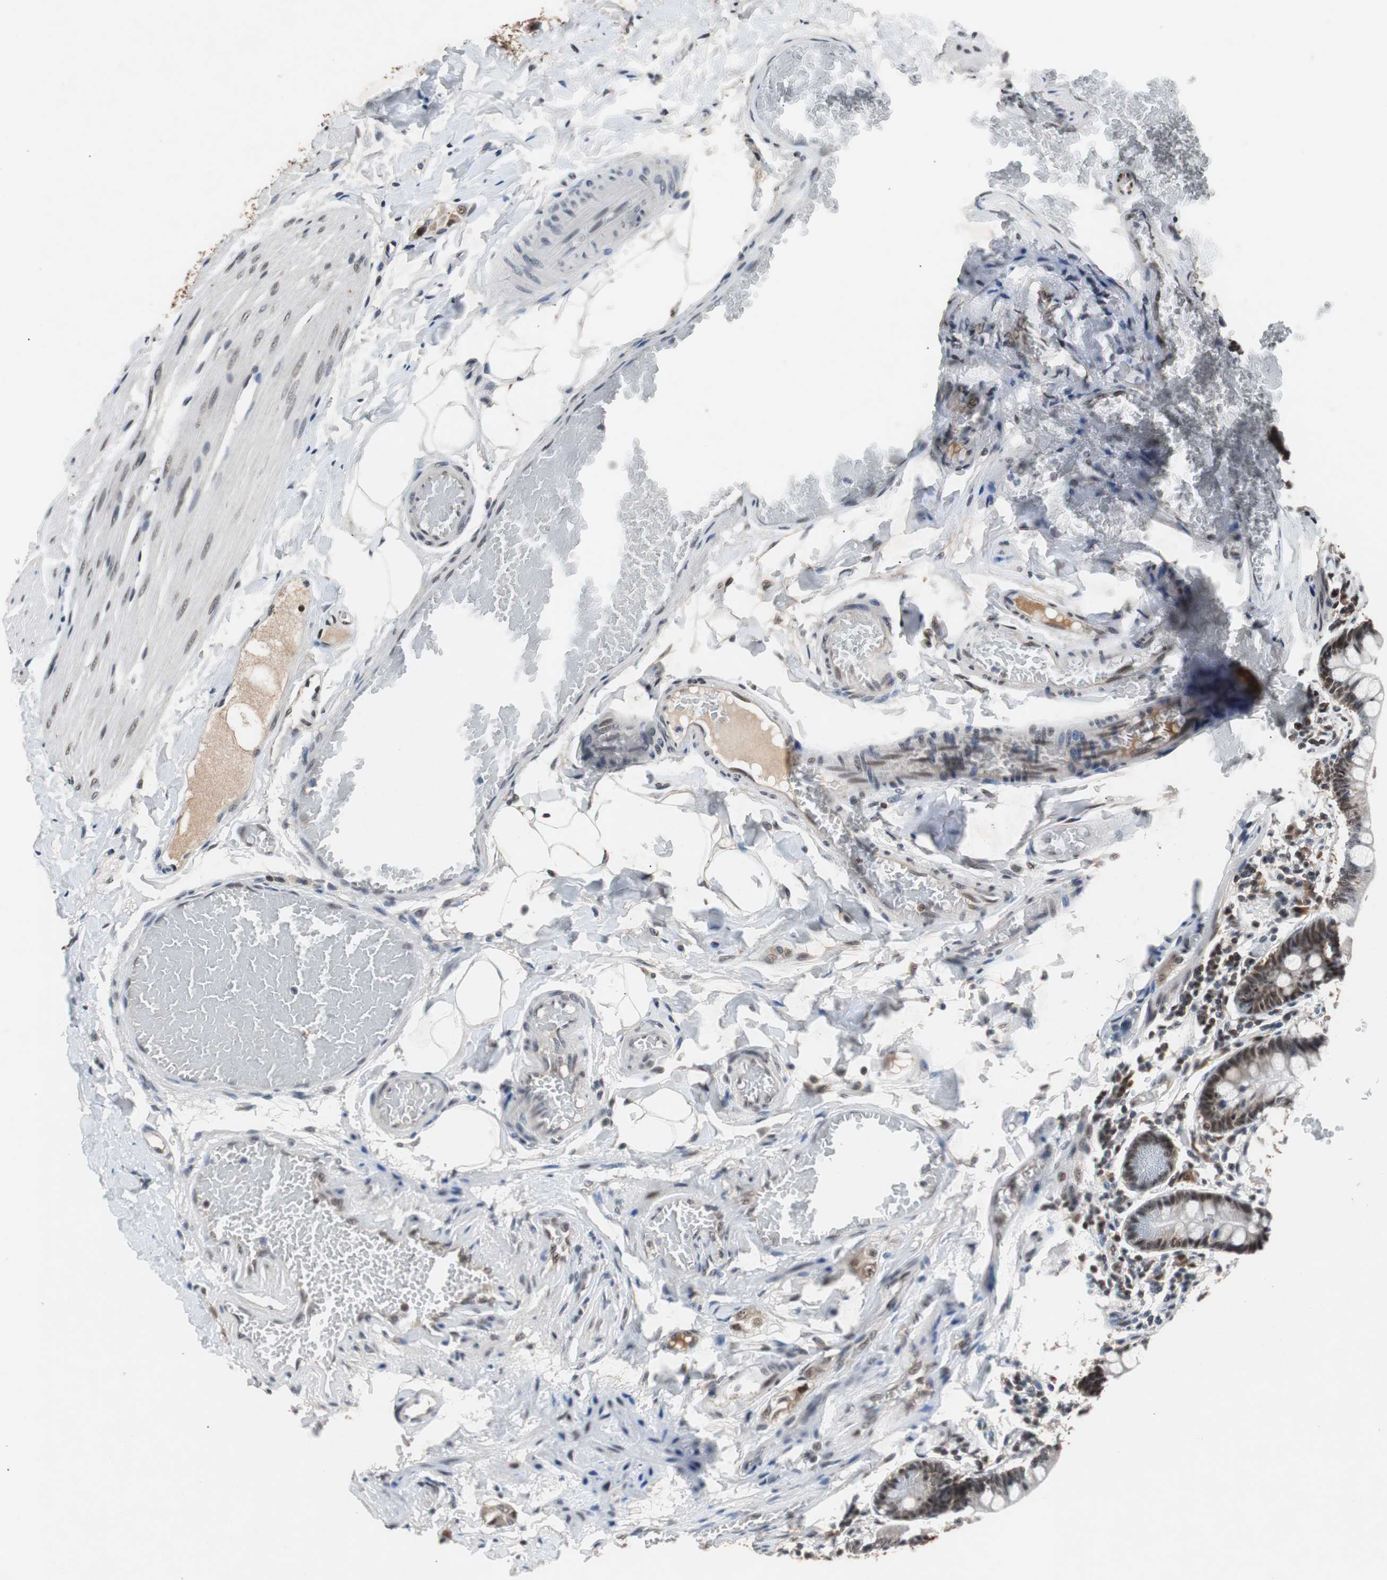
{"staining": {"intensity": "moderate", "quantity": ">75%", "location": "nuclear"}, "tissue": "small intestine", "cell_type": "Glandular cells", "image_type": "normal", "snomed": [{"axis": "morphology", "description": "Normal tissue, NOS"}, {"axis": "topography", "description": "Small intestine"}], "caption": "Immunohistochemical staining of benign human small intestine reveals medium levels of moderate nuclear expression in approximately >75% of glandular cells. Nuclei are stained in blue.", "gene": "USP28", "patient": {"sex": "male", "age": 41}}